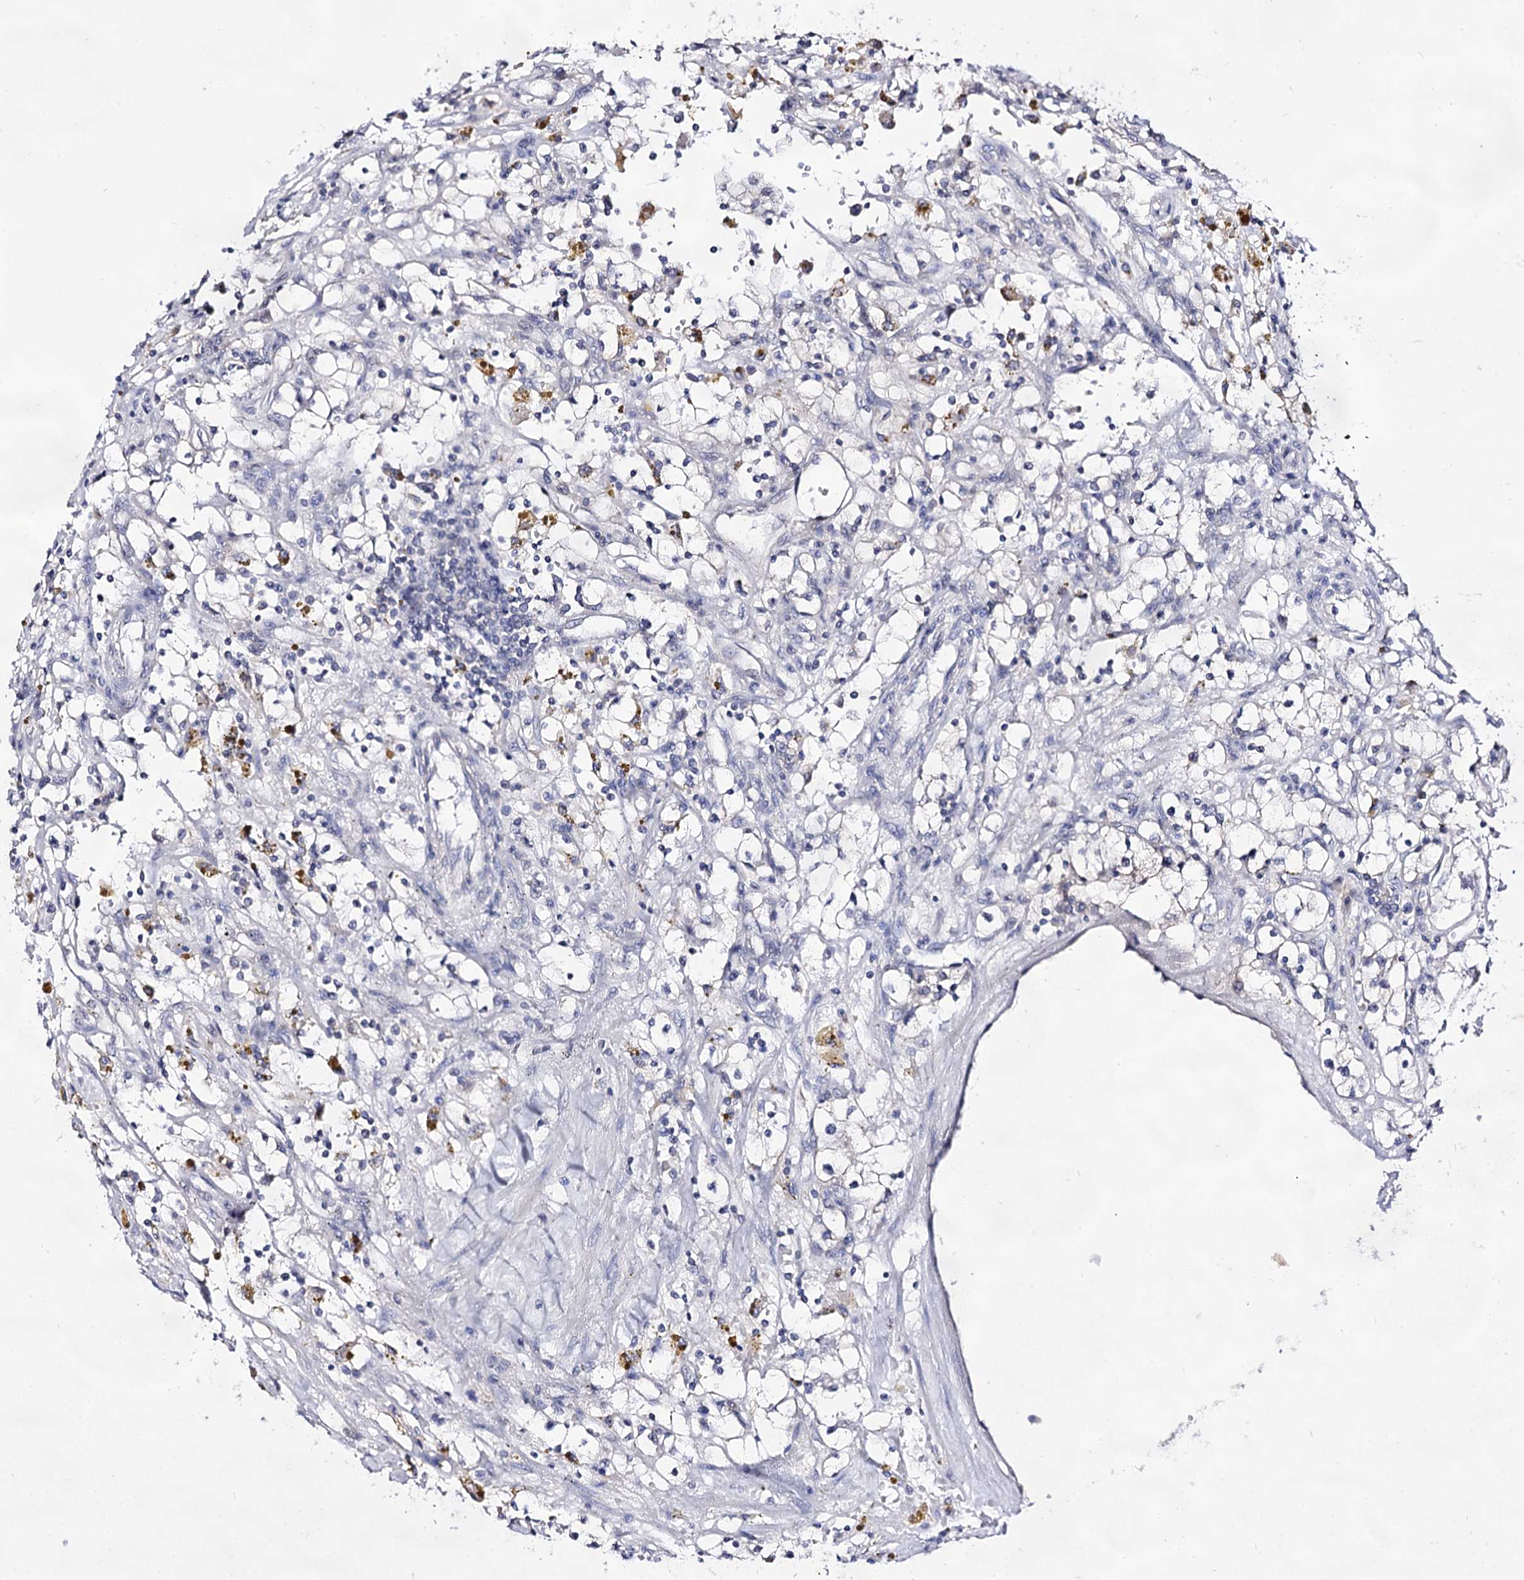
{"staining": {"intensity": "negative", "quantity": "none", "location": "none"}, "tissue": "renal cancer", "cell_type": "Tumor cells", "image_type": "cancer", "snomed": [{"axis": "morphology", "description": "Adenocarcinoma, NOS"}, {"axis": "topography", "description": "Kidney"}], "caption": "Renal adenocarcinoma stained for a protein using immunohistochemistry exhibits no staining tumor cells.", "gene": "ARFIP2", "patient": {"sex": "male", "age": 56}}